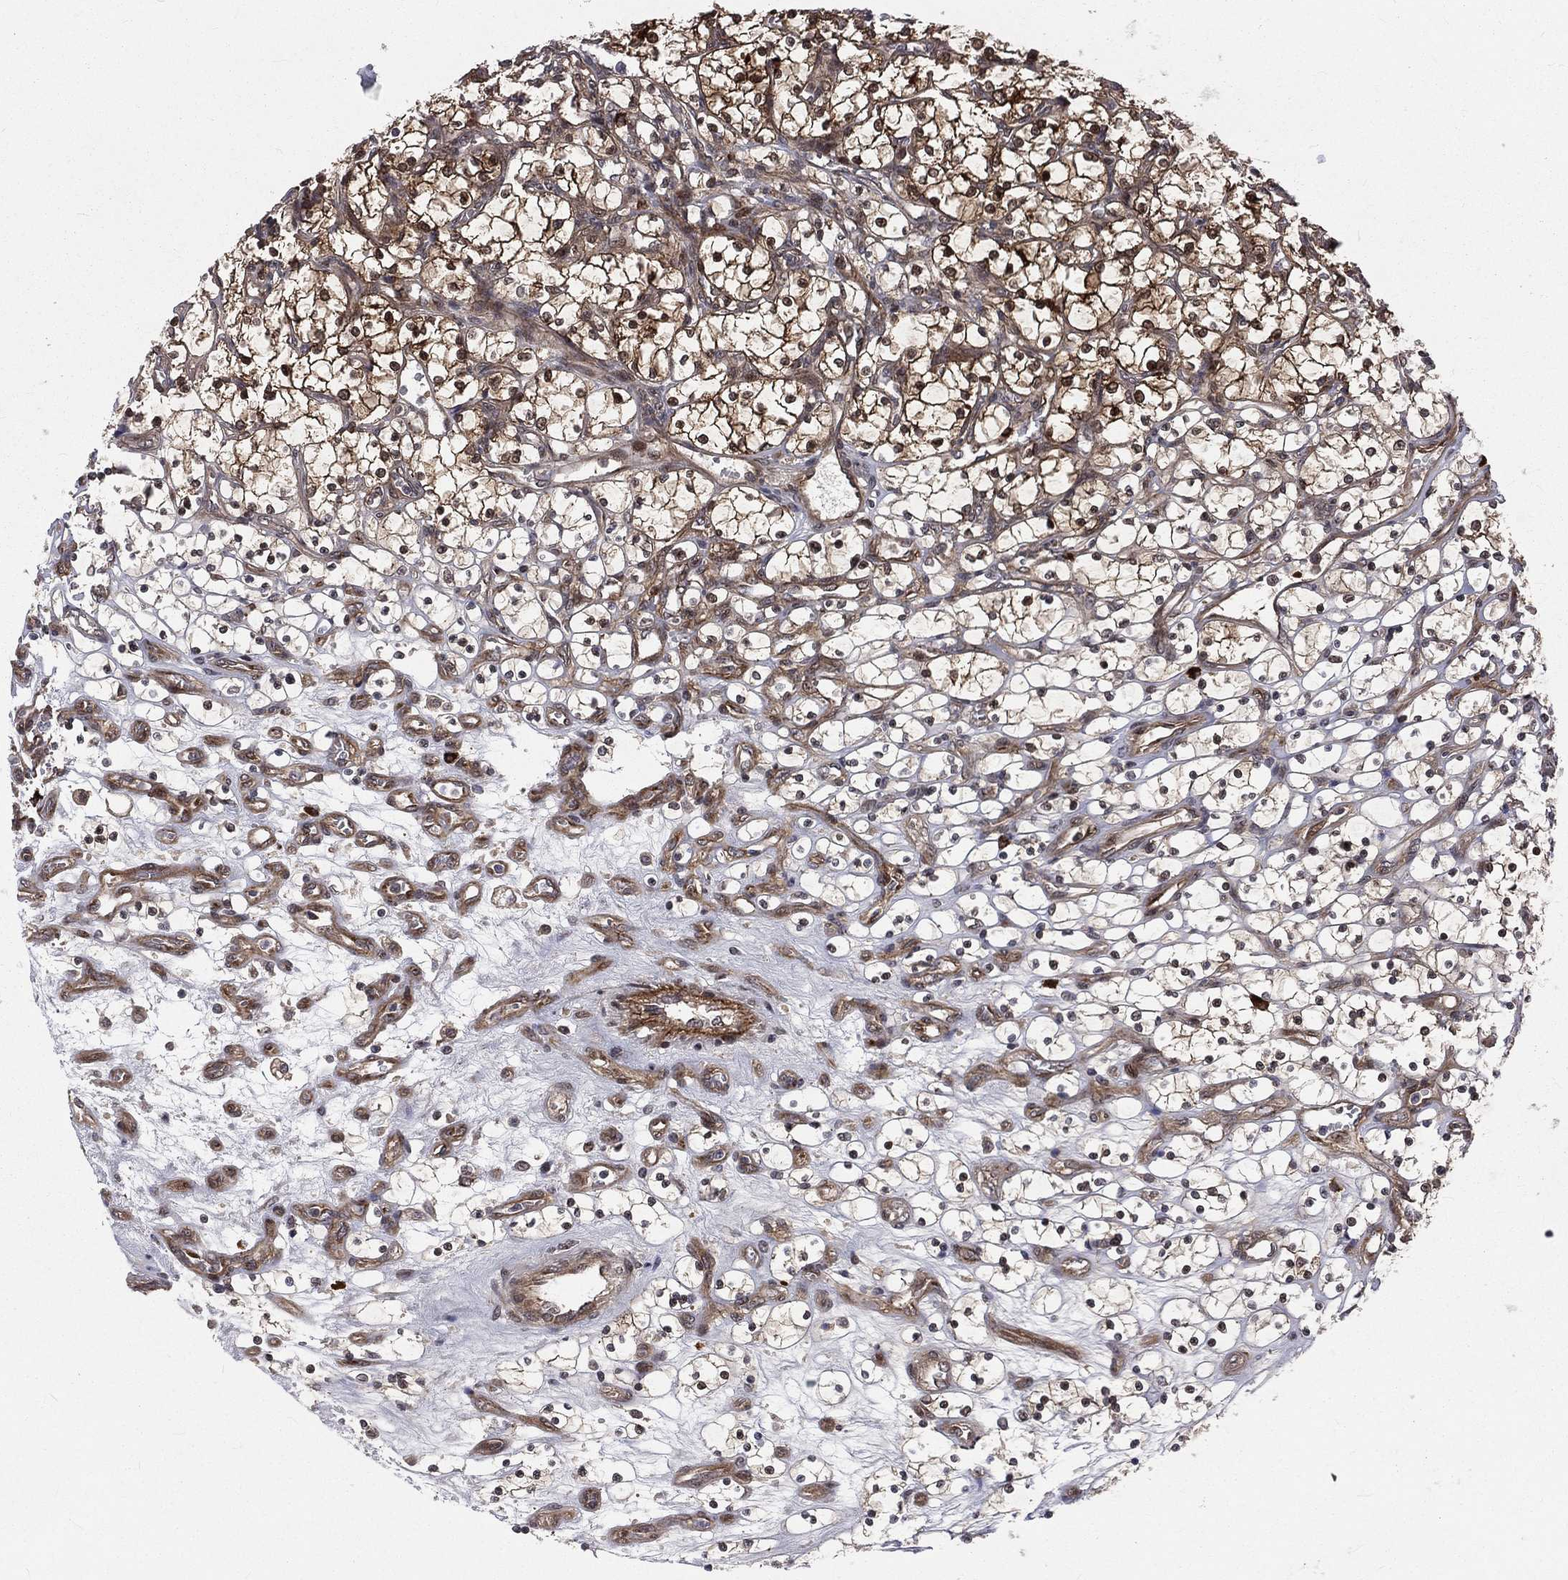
{"staining": {"intensity": "moderate", "quantity": ">75%", "location": "cytoplasmic/membranous"}, "tissue": "renal cancer", "cell_type": "Tumor cells", "image_type": "cancer", "snomed": [{"axis": "morphology", "description": "Adenocarcinoma, NOS"}, {"axis": "topography", "description": "Kidney"}], "caption": "Moderate cytoplasmic/membranous positivity for a protein is identified in about >75% of tumor cells of renal adenocarcinoma using IHC.", "gene": "ARL3", "patient": {"sex": "female", "age": 69}}